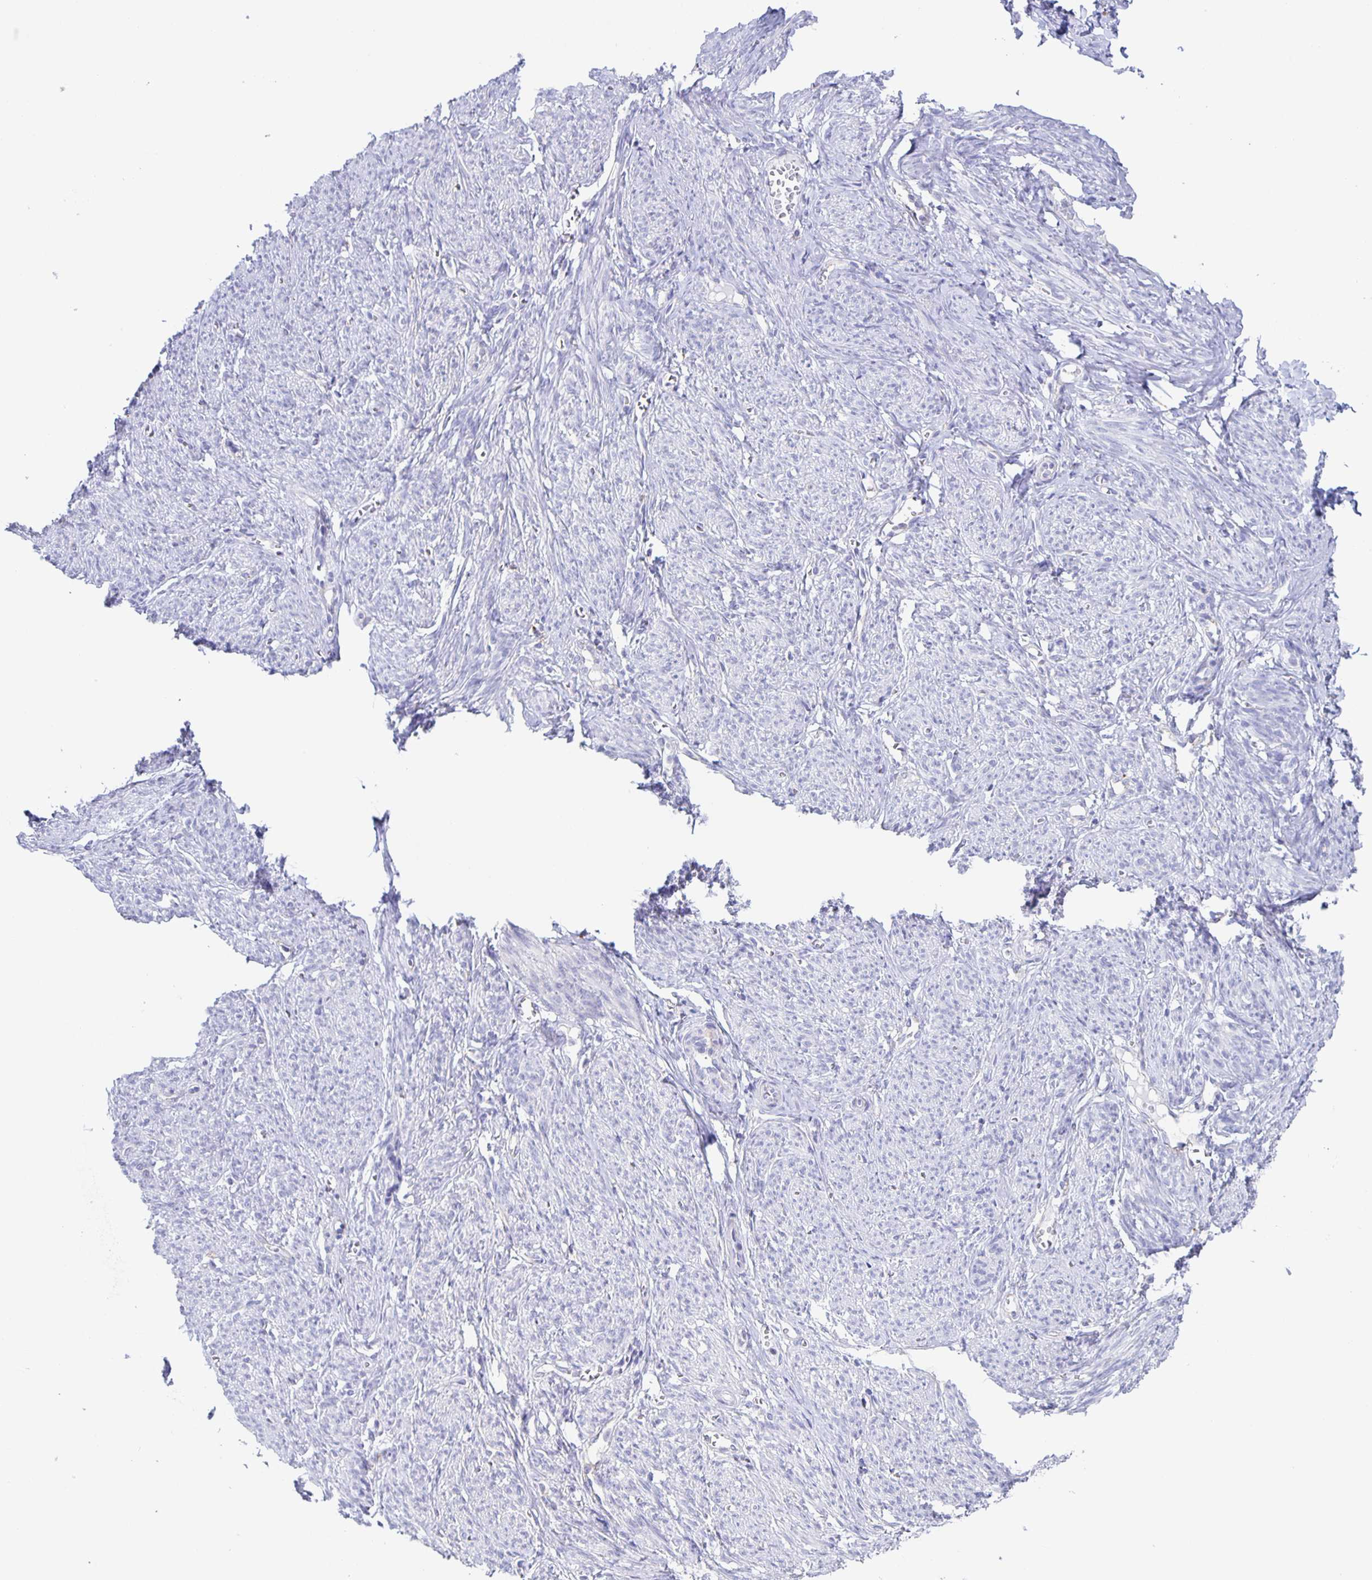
{"staining": {"intensity": "negative", "quantity": "none", "location": "none"}, "tissue": "smooth muscle", "cell_type": "Smooth muscle cells", "image_type": "normal", "snomed": [{"axis": "morphology", "description": "Normal tissue, NOS"}, {"axis": "topography", "description": "Smooth muscle"}], "caption": "This is a histopathology image of immunohistochemistry (IHC) staining of normal smooth muscle, which shows no expression in smooth muscle cells.", "gene": "LIPA", "patient": {"sex": "female", "age": 65}}